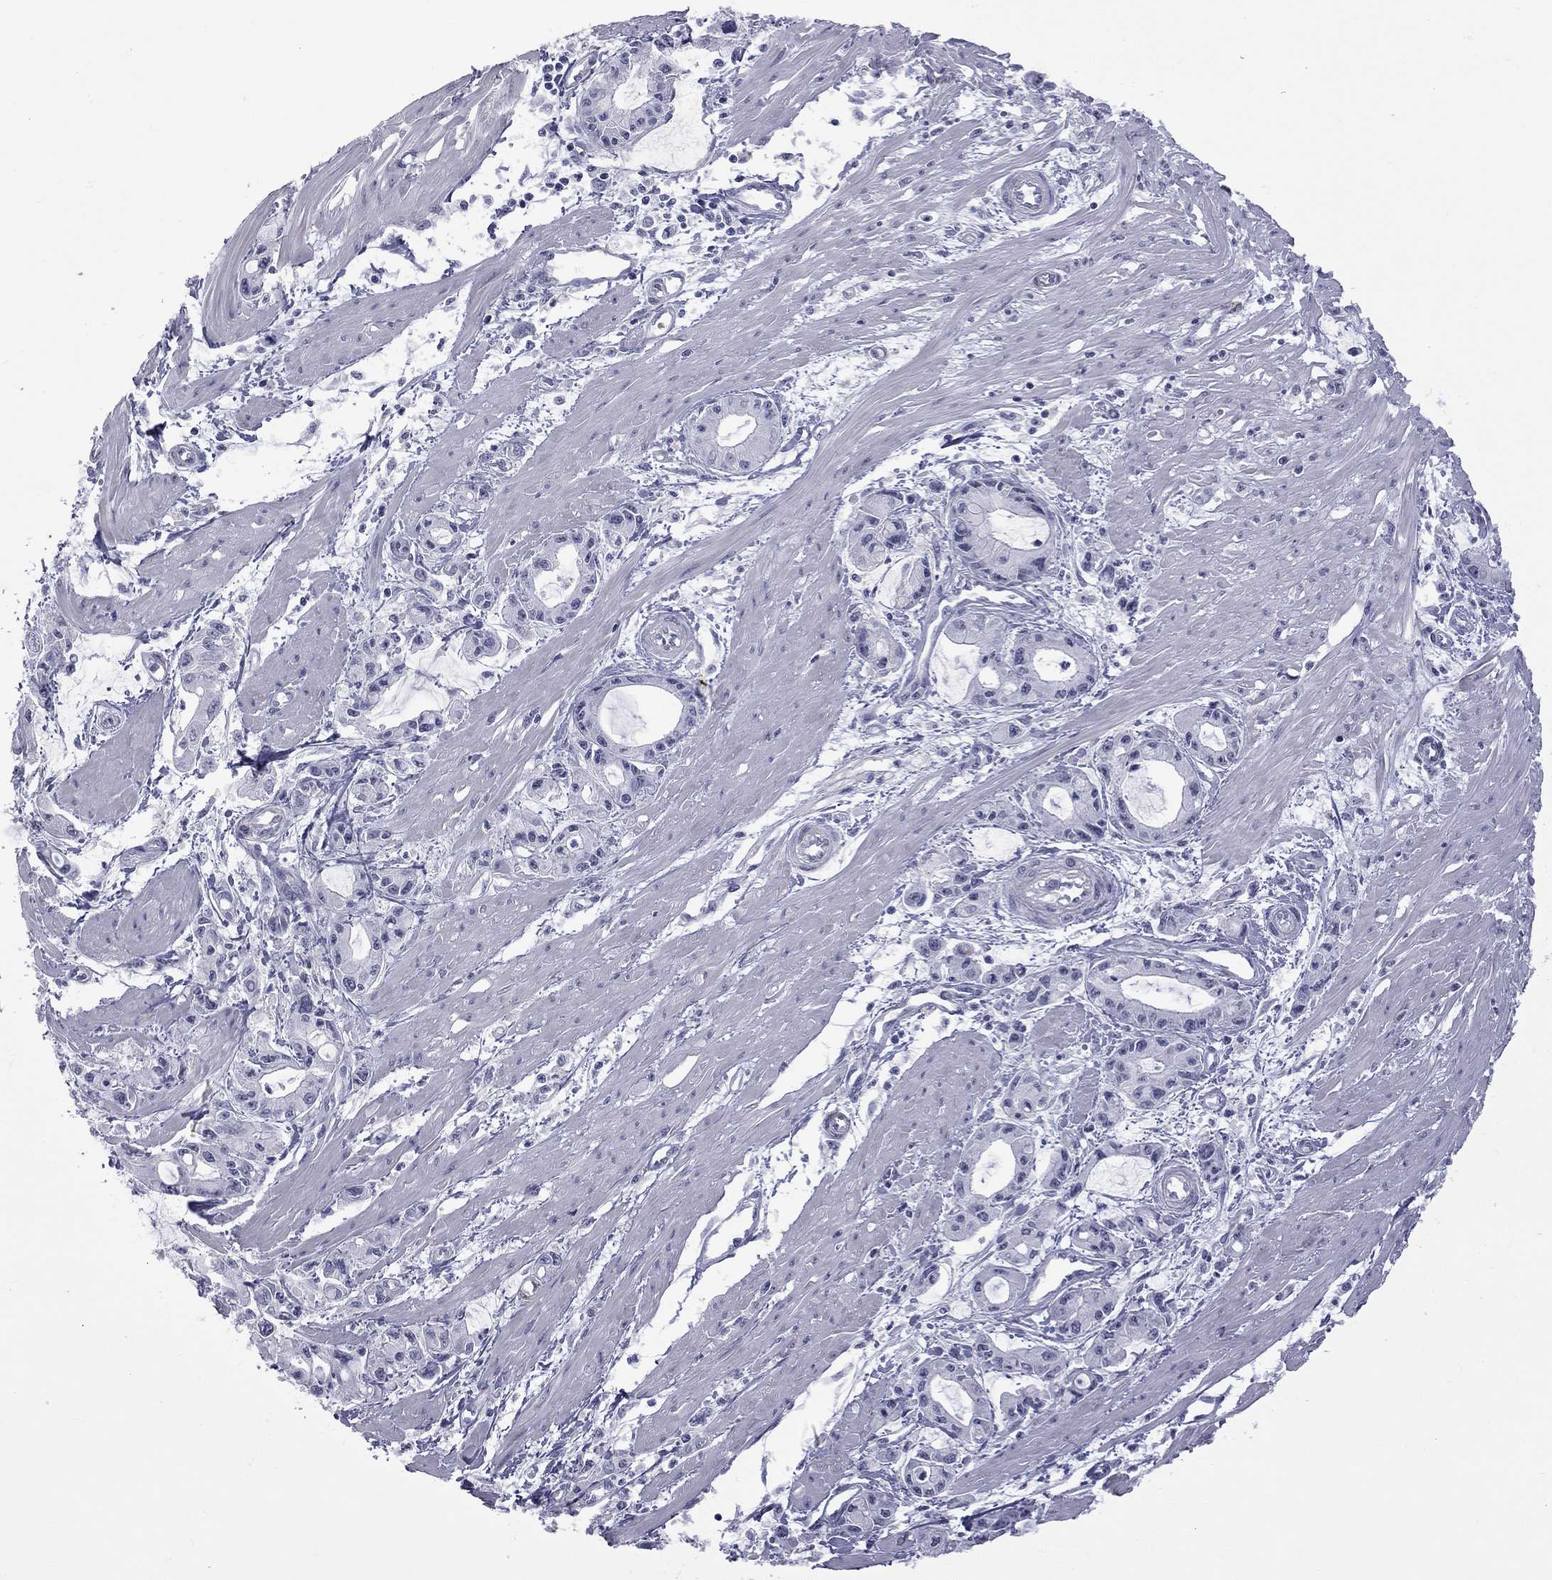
{"staining": {"intensity": "negative", "quantity": "none", "location": "none"}, "tissue": "pancreatic cancer", "cell_type": "Tumor cells", "image_type": "cancer", "snomed": [{"axis": "morphology", "description": "Adenocarcinoma, NOS"}, {"axis": "topography", "description": "Pancreas"}], "caption": "Photomicrograph shows no protein expression in tumor cells of pancreatic adenocarcinoma tissue.", "gene": "GSG1L", "patient": {"sex": "male", "age": 48}}